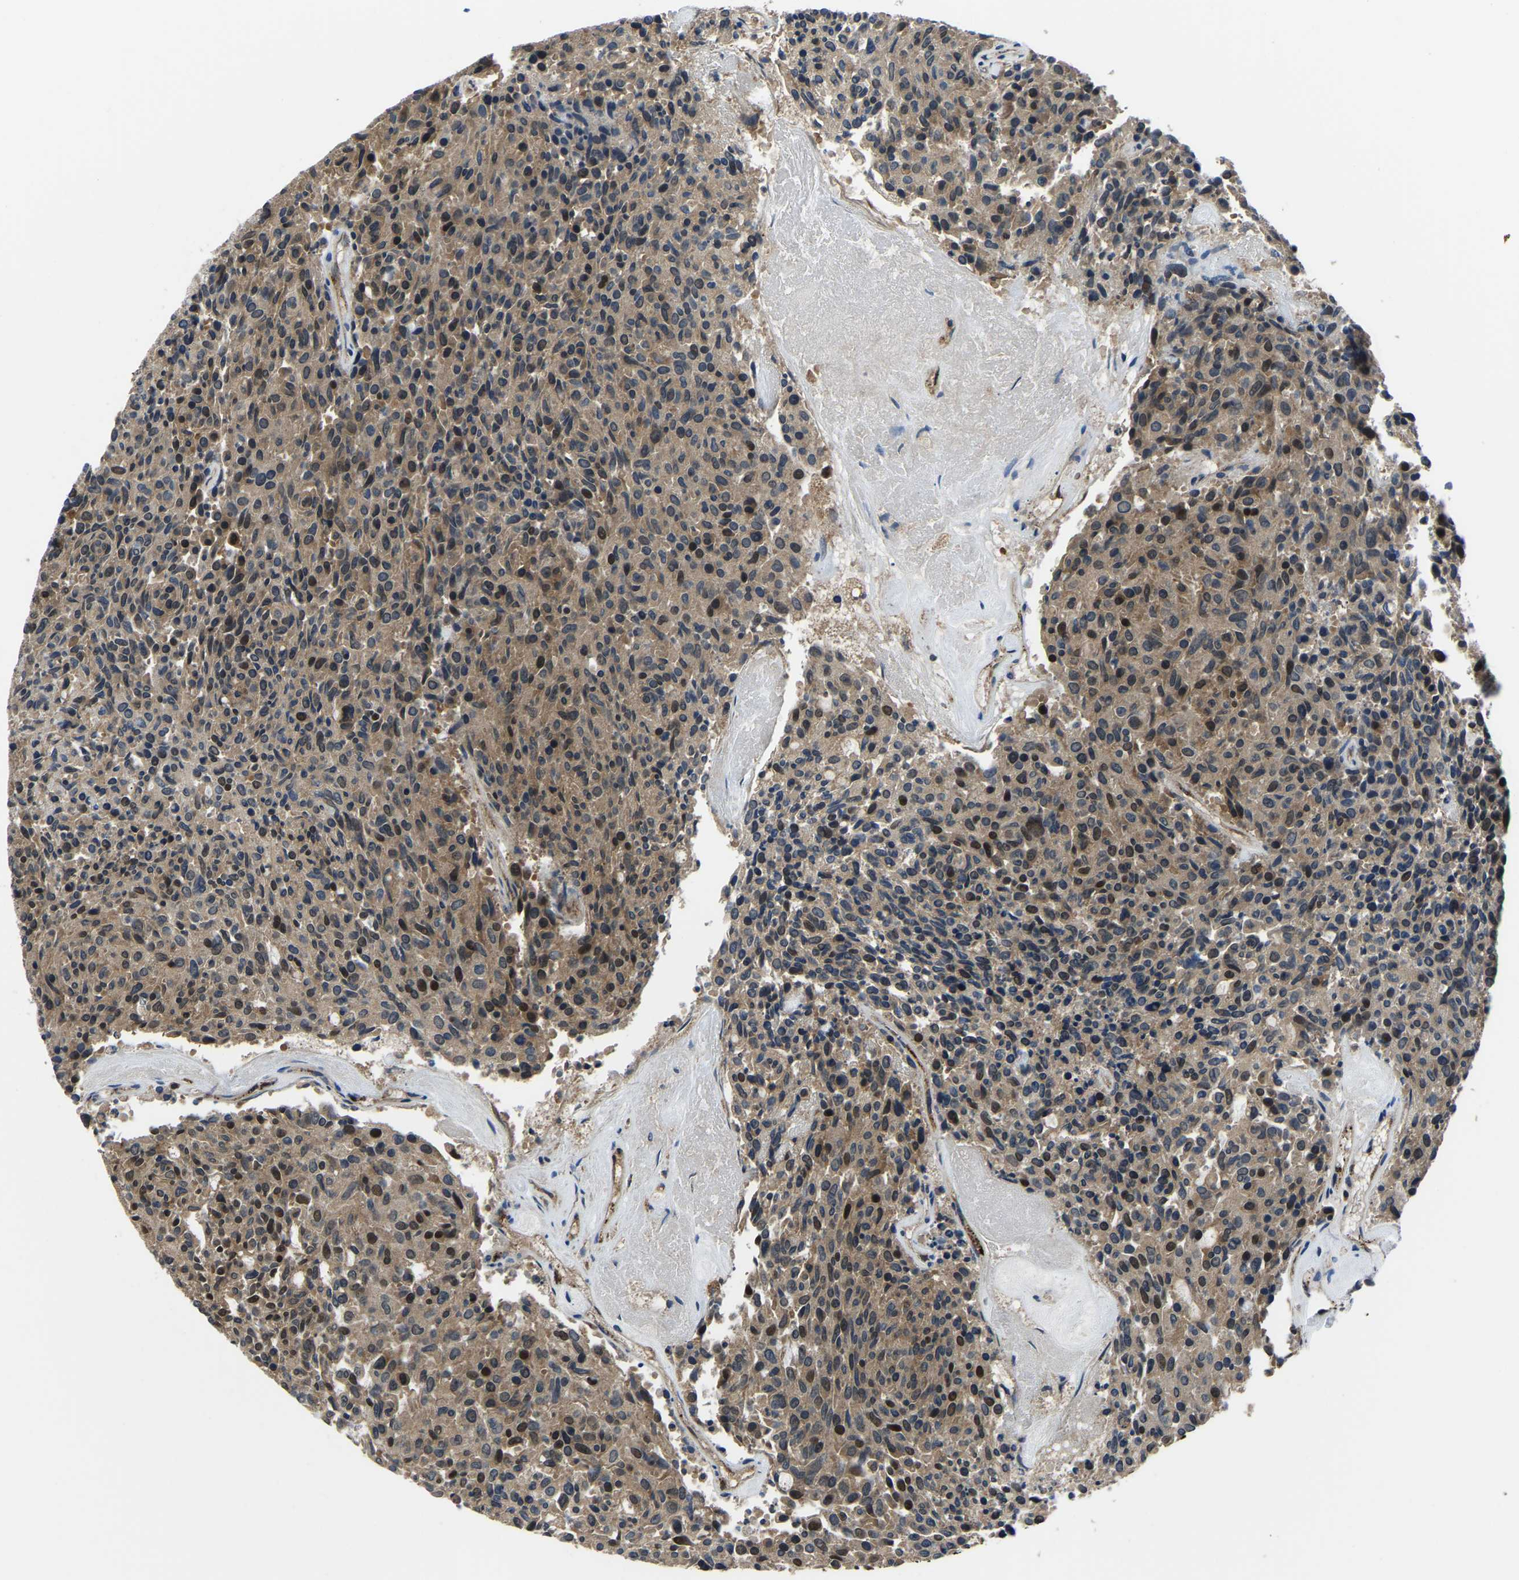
{"staining": {"intensity": "strong", "quantity": ">75%", "location": "cytoplasmic/membranous,nuclear"}, "tissue": "carcinoid", "cell_type": "Tumor cells", "image_type": "cancer", "snomed": [{"axis": "morphology", "description": "Carcinoid, malignant, NOS"}, {"axis": "topography", "description": "Pancreas"}], "caption": "A high amount of strong cytoplasmic/membranous and nuclear expression is appreciated in approximately >75% of tumor cells in carcinoid (malignant) tissue.", "gene": "DFFA", "patient": {"sex": "female", "age": 54}}